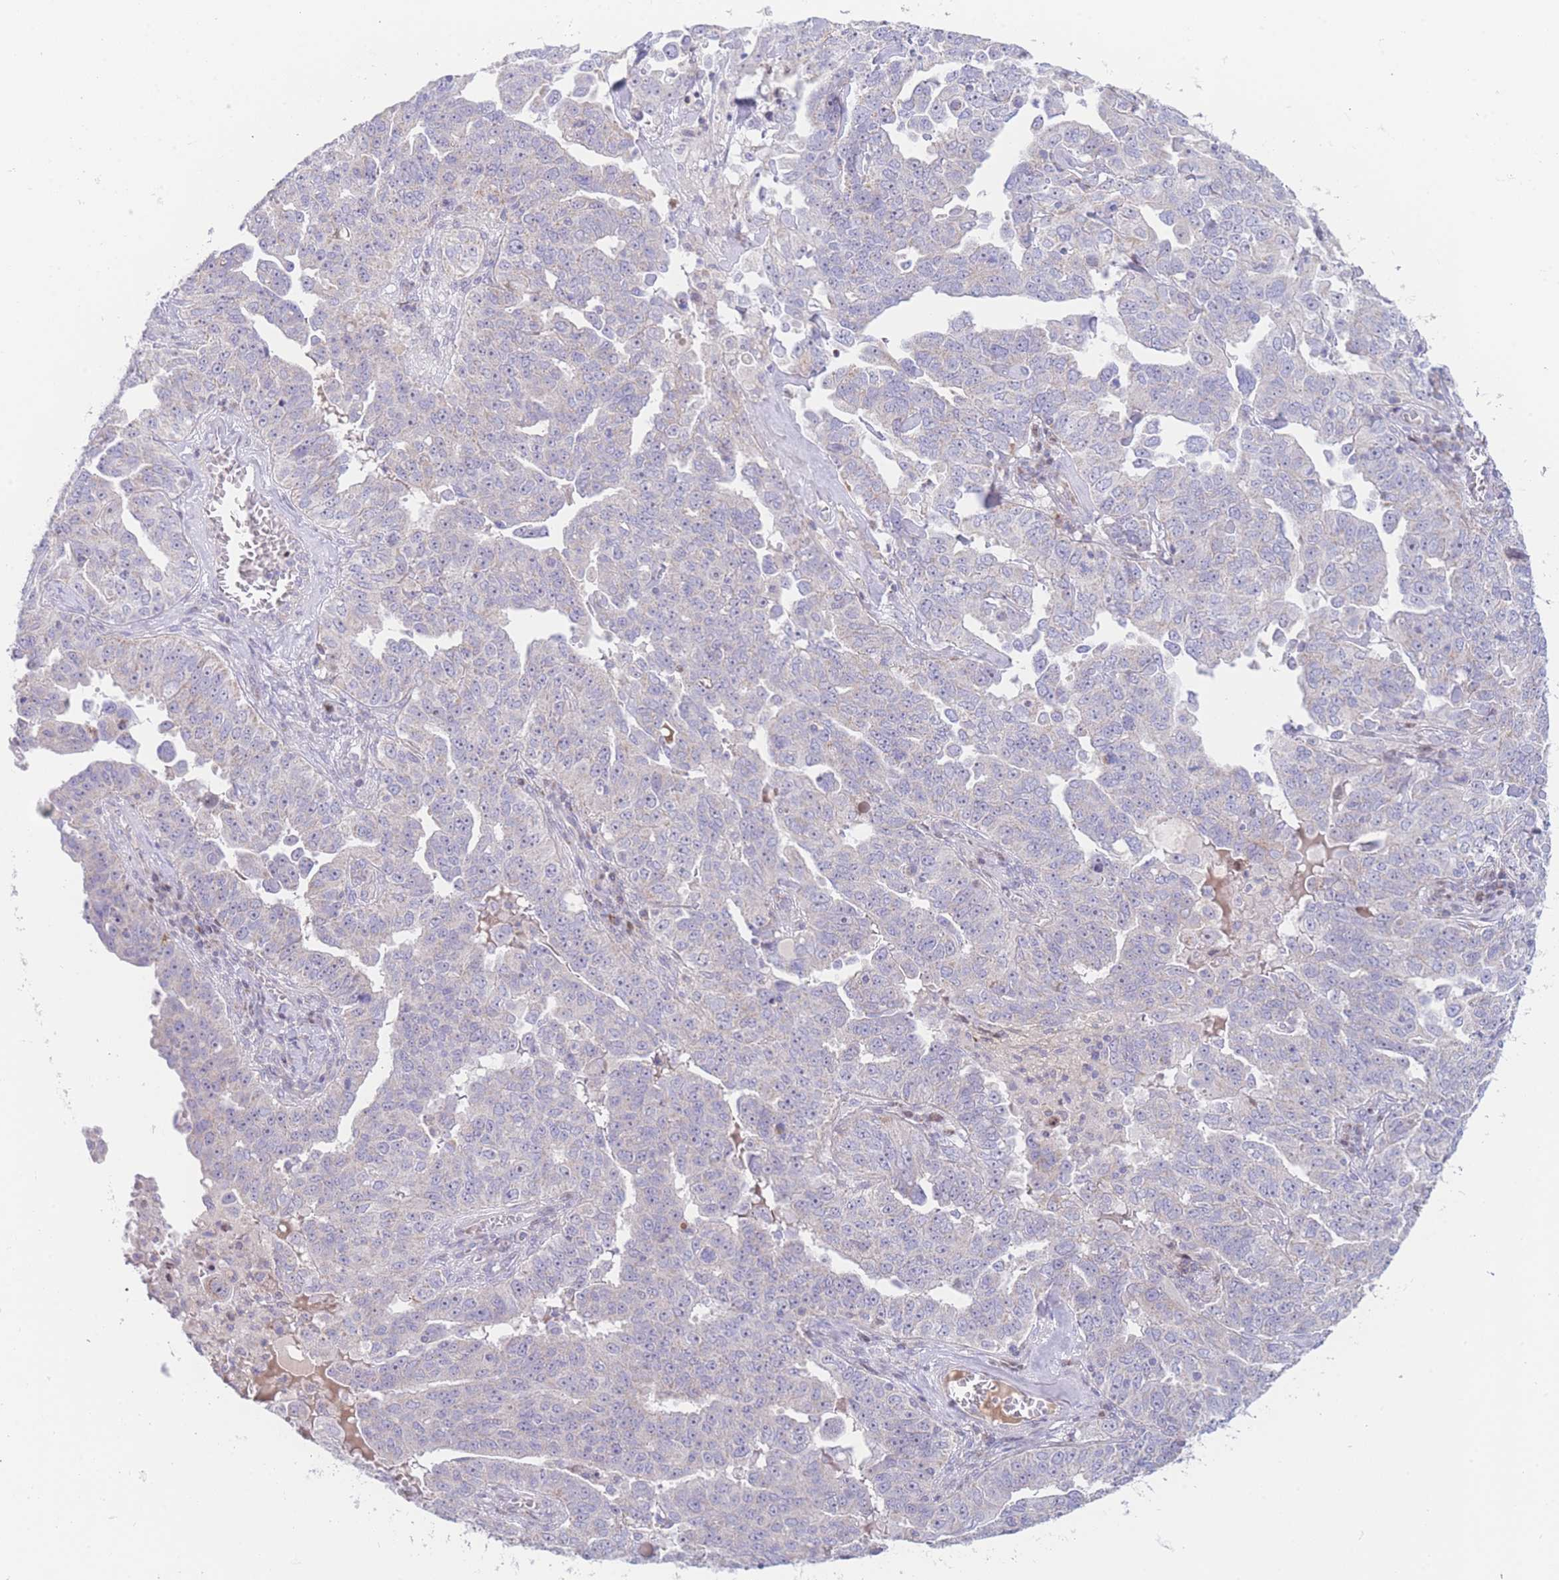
{"staining": {"intensity": "negative", "quantity": "none", "location": "none"}, "tissue": "ovarian cancer", "cell_type": "Tumor cells", "image_type": "cancer", "snomed": [{"axis": "morphology", "description": "Carcinoma, endometroid"}, {"axis": "topography", "description": "Ovary"}], "caption": "The micrograph demonstrates no staining of tumor cells in ovarian cancer.", "gene": "GPAM", "patient": {"sex": "female", "age": 62}}